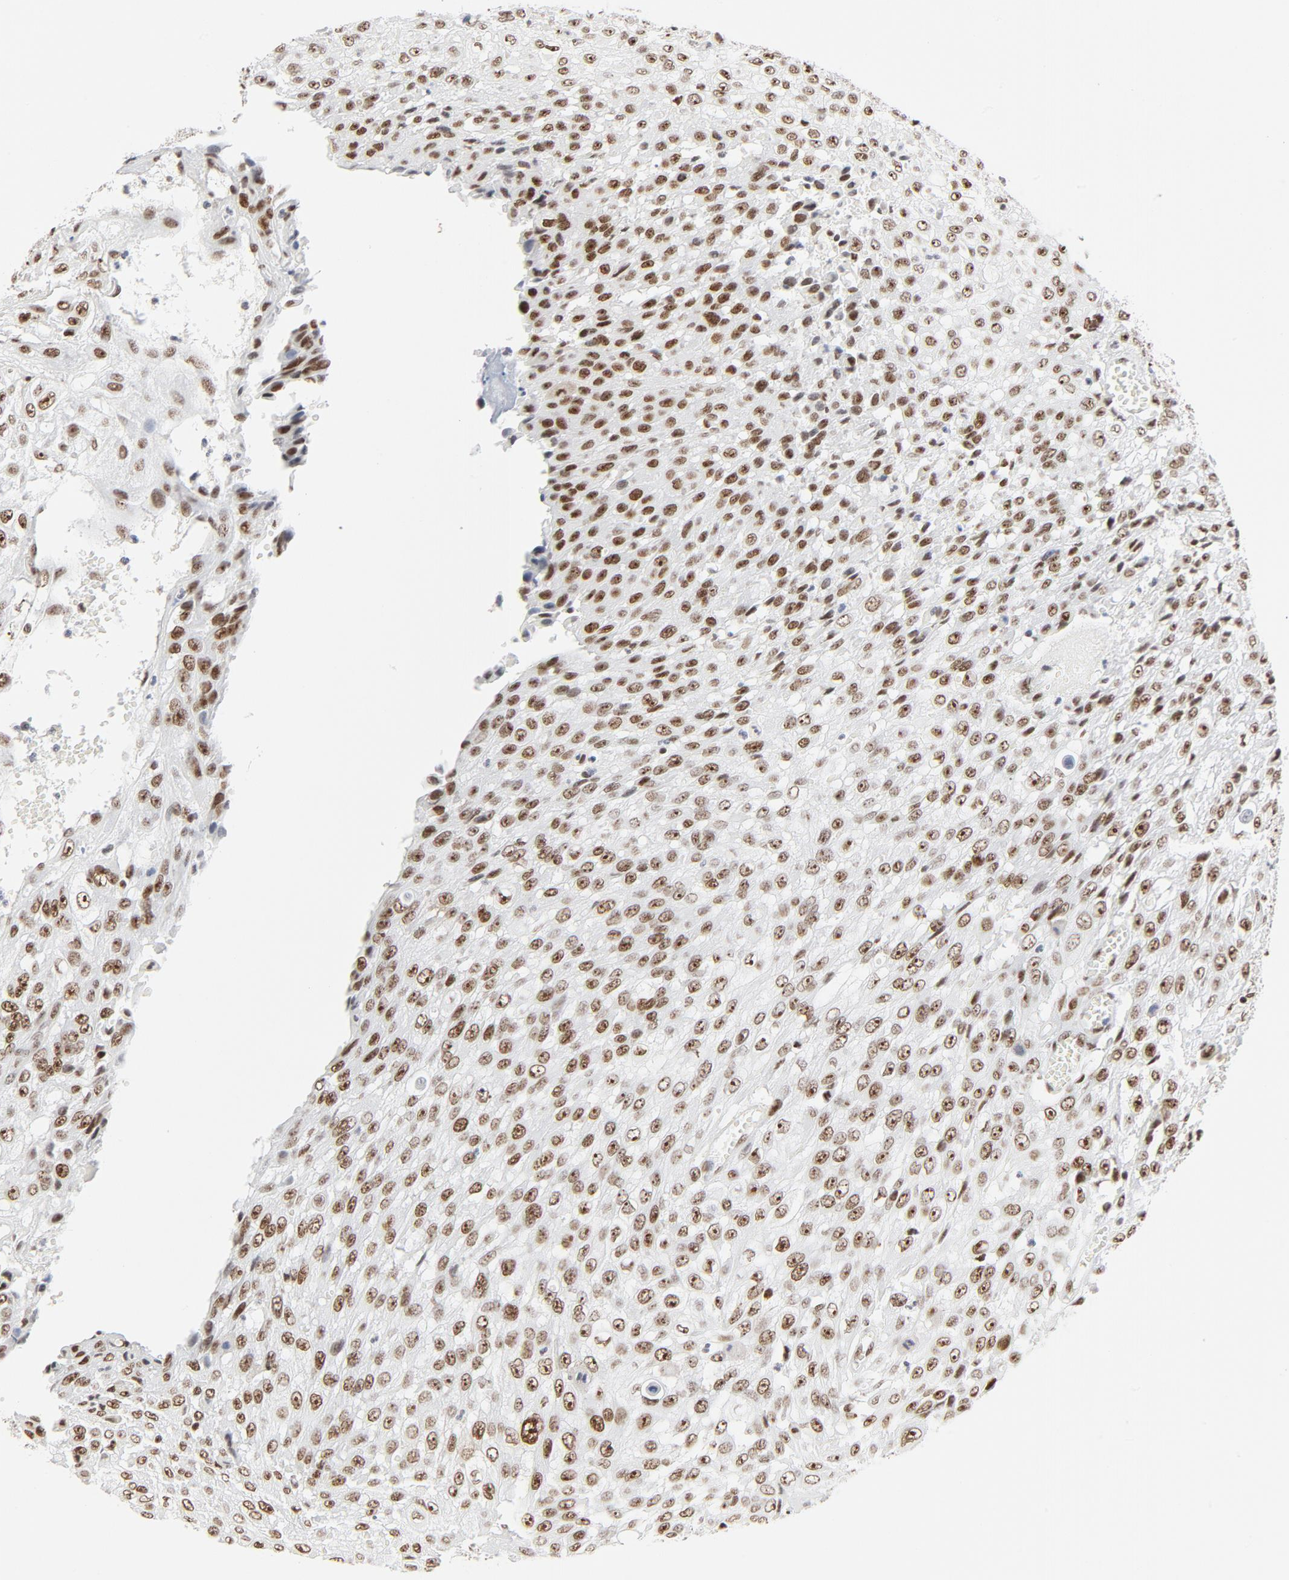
{"staining": {"intensity": "moderate", "quantity": ">75%", "location": "nuclear"}, "tissue": "urothelial cancer", "cell_type": "Tumor cells", "image_type": "cancer", "snomed": [{"axis": "morphology", "description": "Urothelial carcinoma, High grade"}, {"axis": "topography", "description": "Urinary bladder"}], "caption": "Immunohistochemical staining of urothelial carcinoma (high-grade) displays moderate nuclear protein staining in approximately >75% of tumor cells.", "gene": "GTF2H1", "patient": {"sex": "male", "age": 57}}